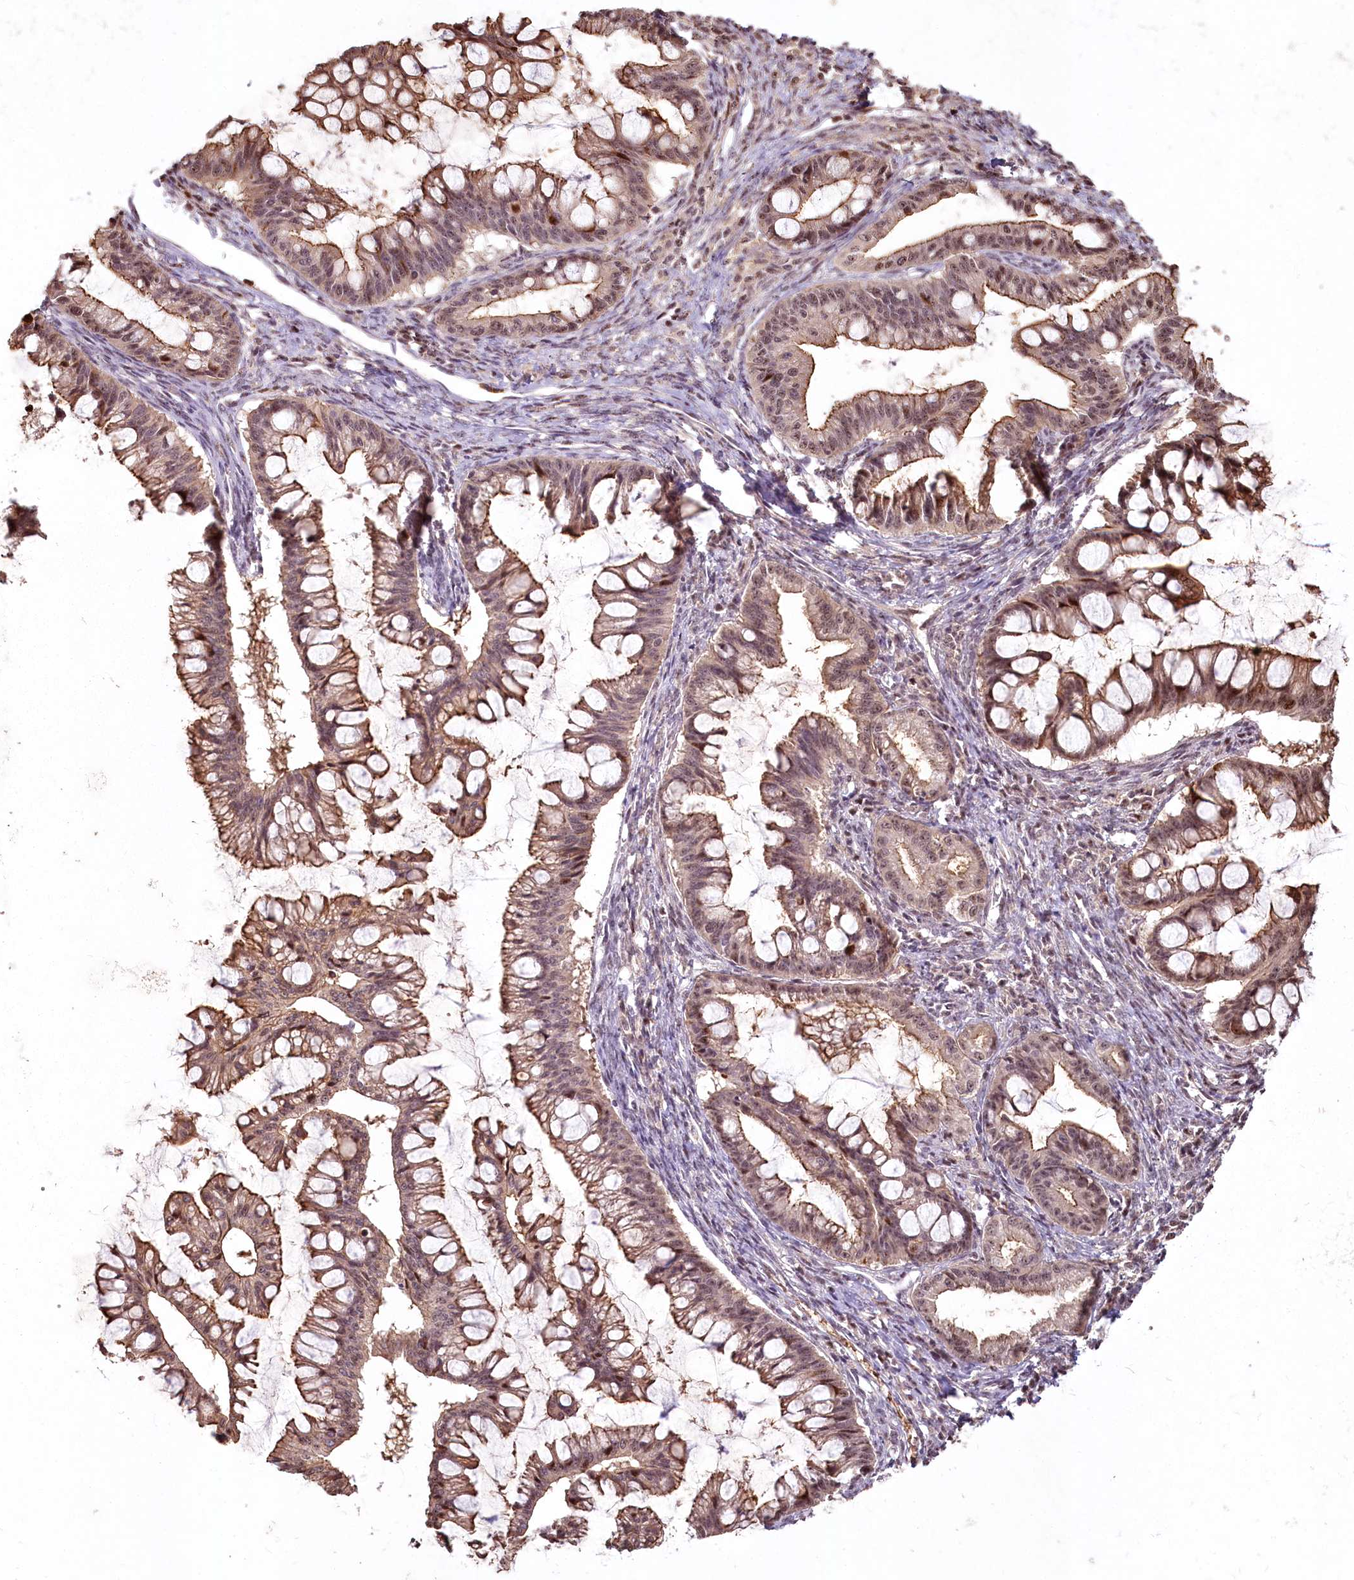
{"staining": {"intensity": "moderate", "quantity": "25%-75%", "location": "cytoplasmic/membranous,nuclear"}, "tissue": "ovarian cancer", "cell_type": "Tumor cells", "image_type": "cancer", "snomed": [{"axis": "morphology", "description": "Cystadenocarcinoma, mucinous, NOS"}, {"axis": "topography", "description": "Ovary"}], "caption": "The photomicrograph exhibits staining of ovarian mucinous cystadenocarcinoma, revealing moderate cytoplasmic/membranous and nuclear protein staining (brown color) within tumor cells.", "gene": "PYROXD1", "patient": {"sex": "female", "age": 73}}